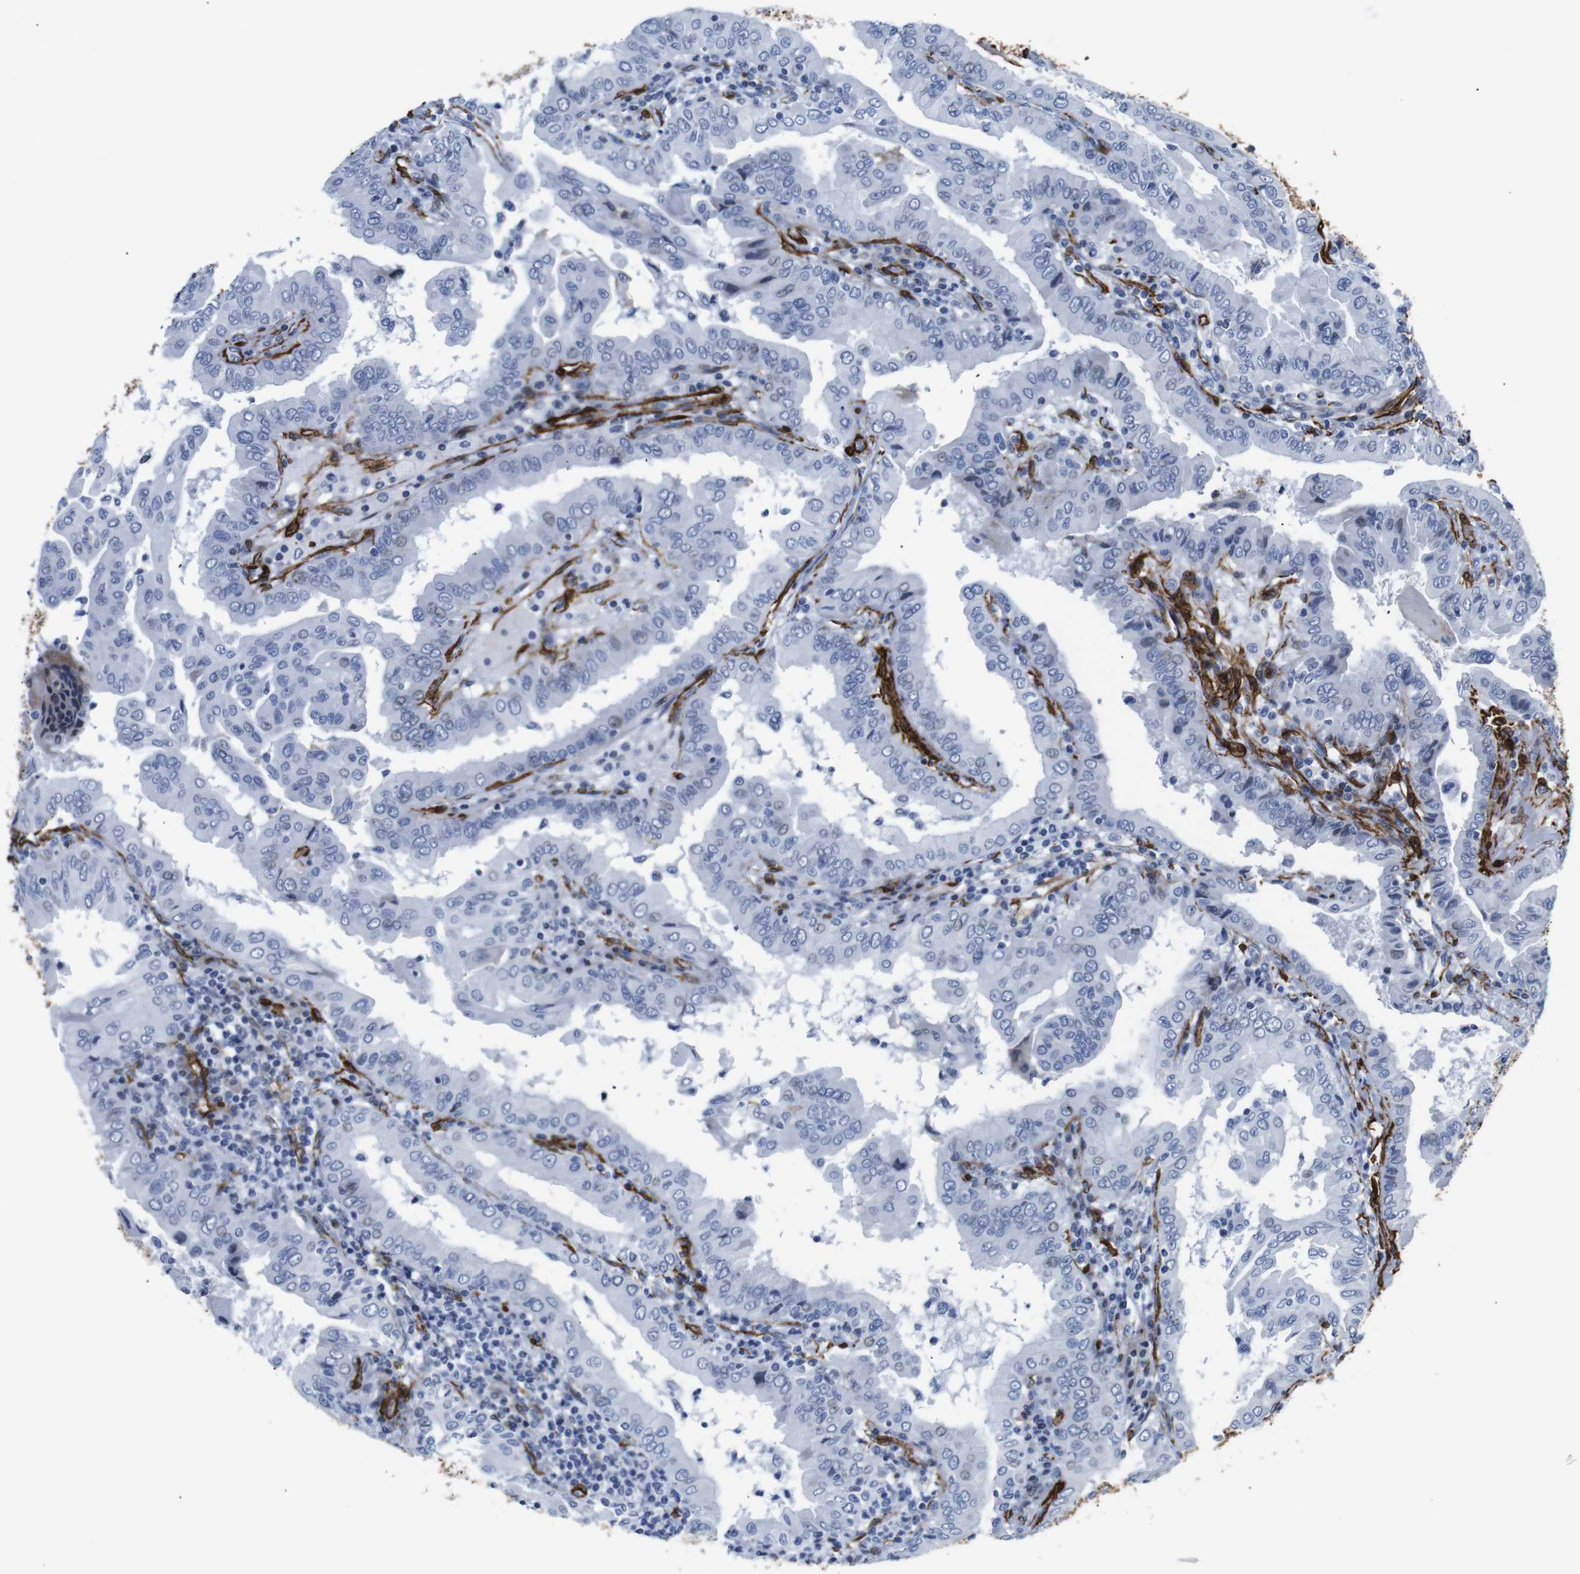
{"staining": {"intensity": "negative", "quantity": "none", "location": "none"}, "tissue": "thyroid cancer", "cell_type": "Tumor cells", "image_type": "cancer", "snomed": [{"axis": "morphology", "description": "Papillary adenocarcinoma, NOS"}, {"axis": "topography", "description": "Thyroid gland"}], "caption": "This photomicrograph is of thyroid cancer stained with IHC to label a protein in brown with the nuclei are counter-stained blue. There is no positivity in tumor cells.", "gene": "ACTA2", "patient": {"sex": "male", "age": 33}}